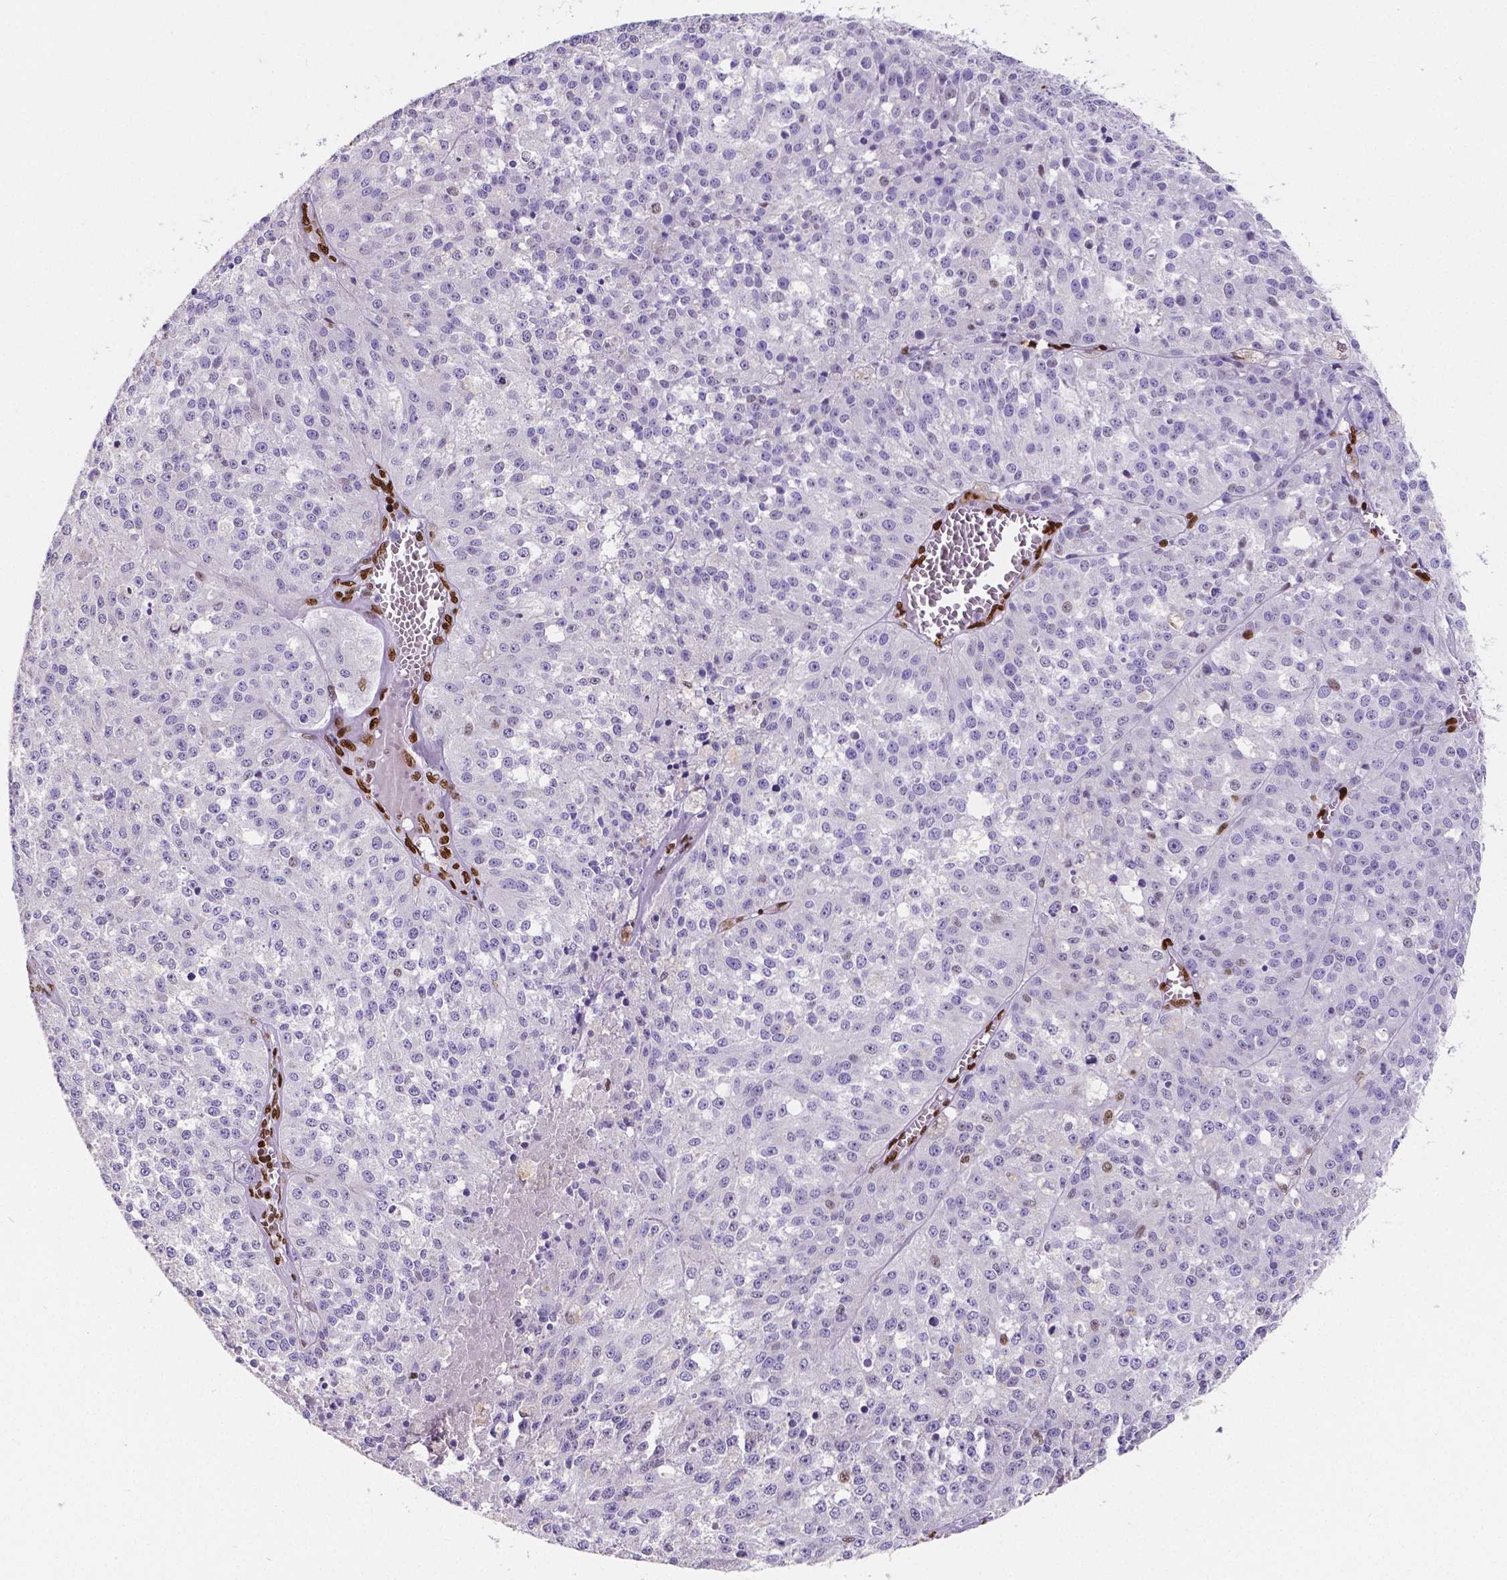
{"staining": {"intensity": "negative", "quantity": "none", "location": "none"}, "tissue": "melanoma", "cell_type": "Tumor cells", "image_type": "cancer", "snomed": [{"axis": "morphology", "description": "Malignant melanoma, Metastatic site"}, {"axis": "topography", "description": "Lymph node"}], "caption": "A histopathology image of melanoma stained for a protein exhibits no brown staining in tumor cells.", "gene": "MEF2C", "patient": {"sex": "female", "age": 64}}